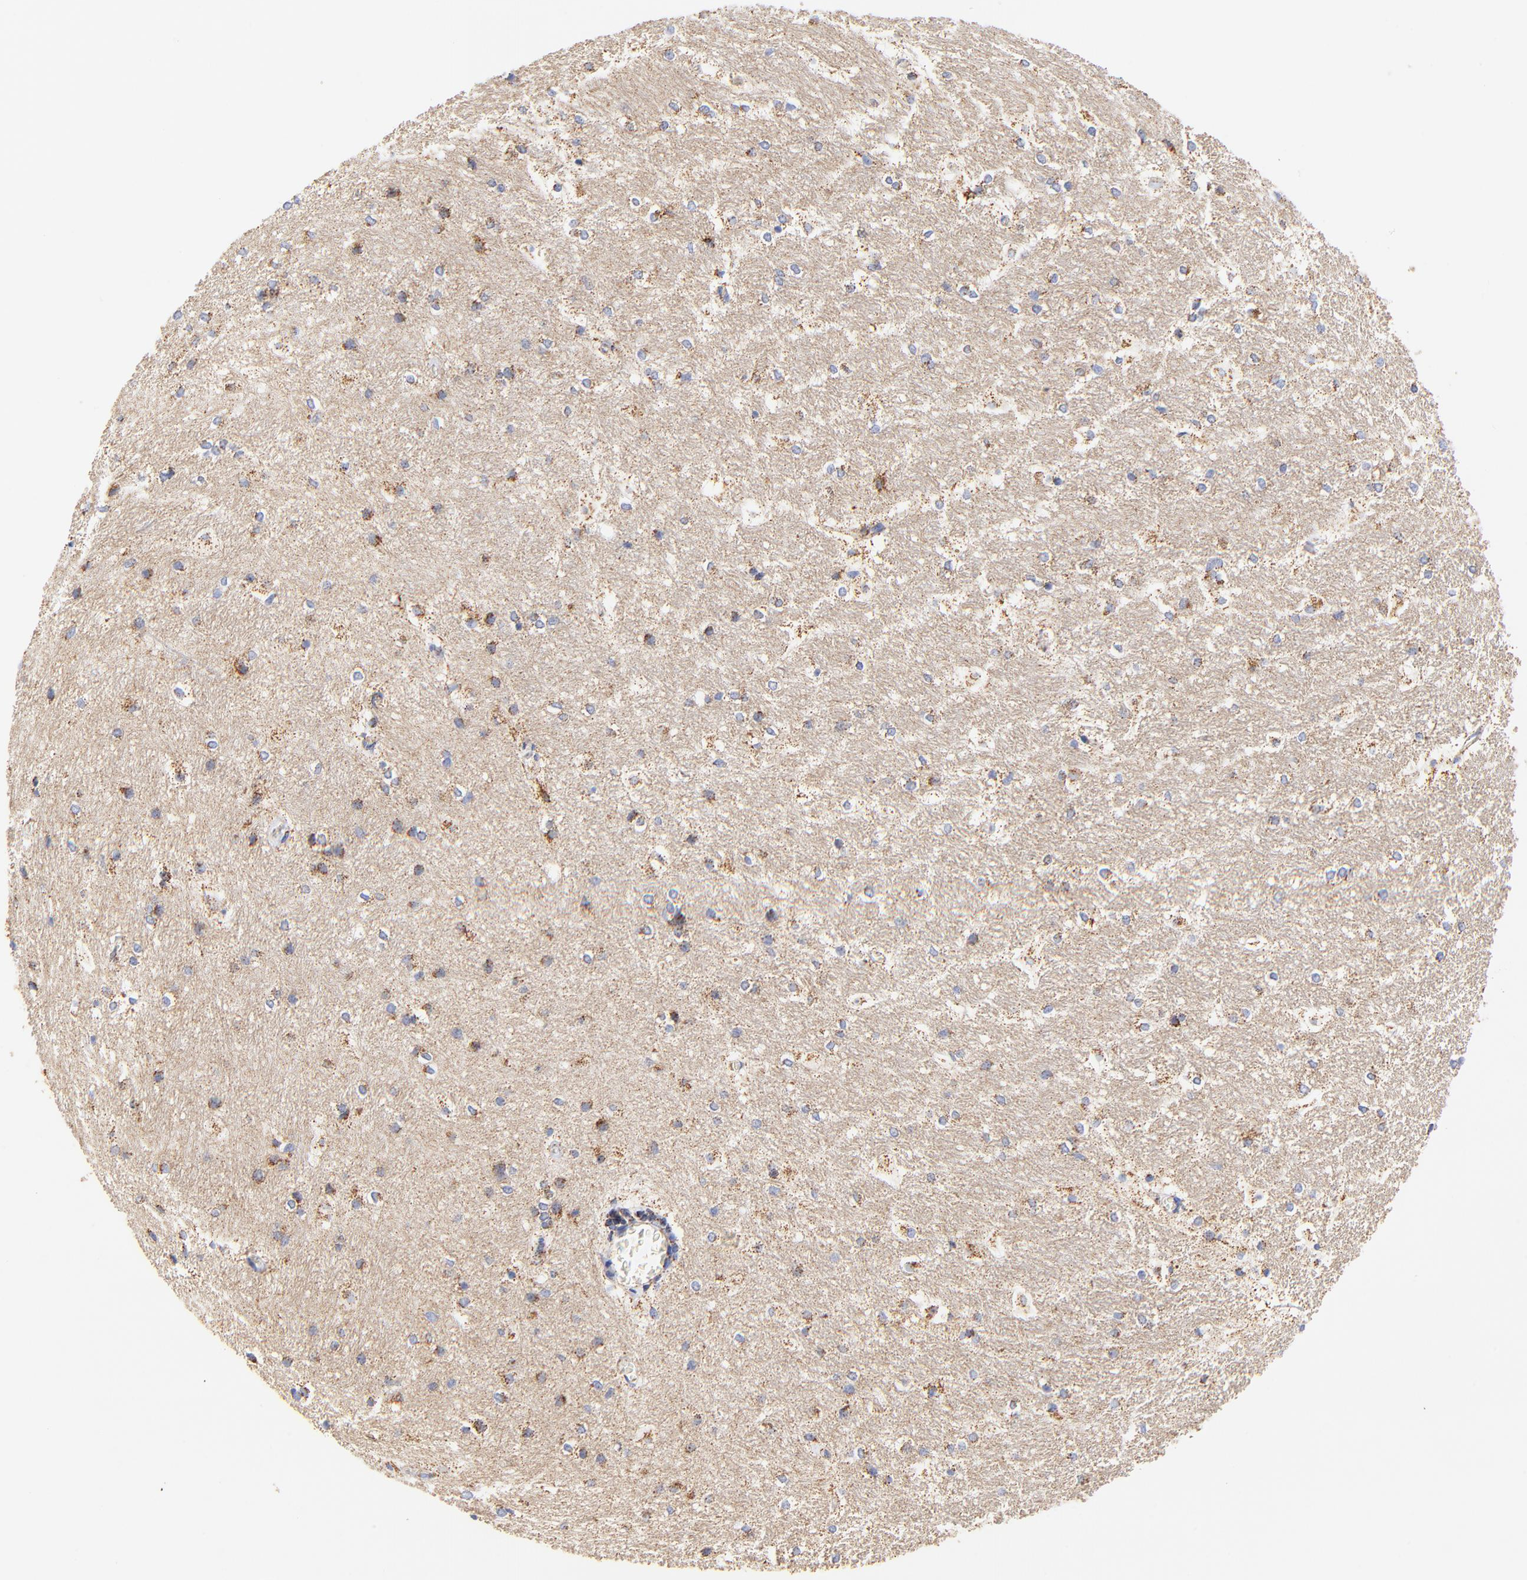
{"staining": {"intensity": "negative", "quantity": "none", "location": "none"}, "tissue": "hippocampus", "cell_type": "Glial cells", "image_type": "normal", "snomed": [{"axis": "morphology", "description": "Normal tissue, NOS"}, {"axis": "topography", "description": "Hippocampus"}], "caption": "High magnification brightfield microscopy of unremarkable hippocampus stained with DAB (3,3'-diaminobenzidine) (brown) and counterstained with hematoxylin (blue): glial cells show no significant expression. (DAB immunohistochemistry visualized using brightfield microscopy, high magnification).", "gene": "ATP5F1D", "patient": {"sex": "female", "age": 19}}